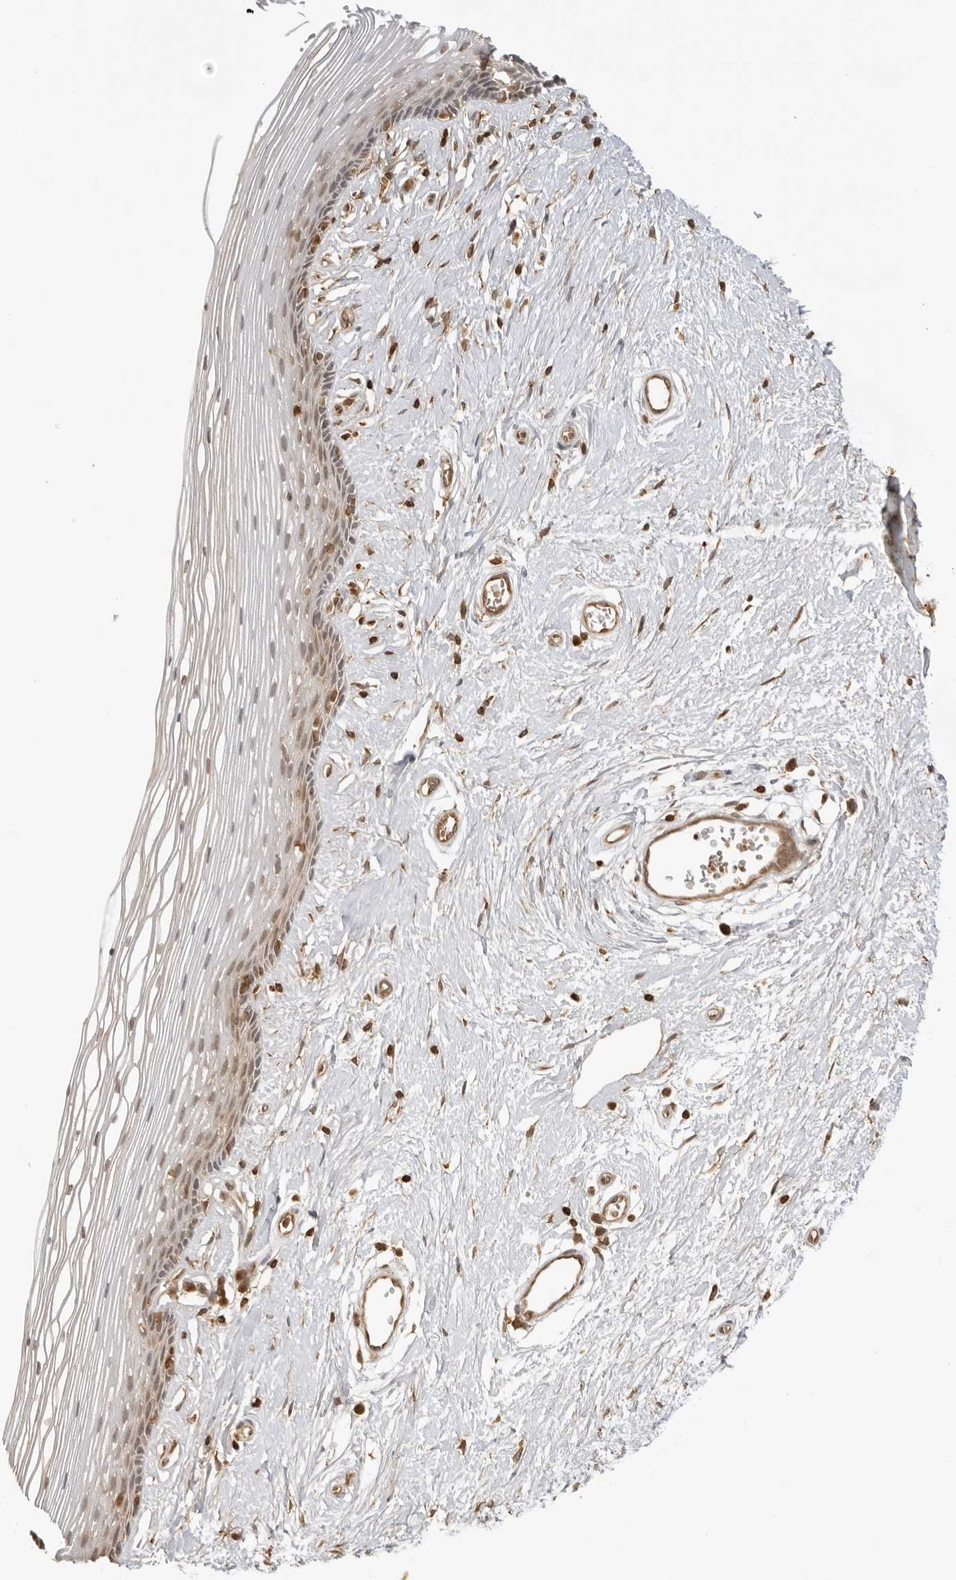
{"staining": {"intensity": "moderate", "quantity": "25%-75%", "location": "cytoplasmic/membranous,nuclear"}, "tissue": "vagina", "cell_type": "Squamous epithelial cells", "image_type": "normal", "snomed": [{"axis": "morphology", "description": "Normal tissue, NOS"}, {"axis": "topography", "description": "Vagina"}], "caption": "Human vagina stained for a protein (brown) reveals moderate cytoplasmic/membranous,nuclear positive expression in approximately 25%-75% of squamous epithelial cells.", "gene": "IKBKE", "patient": {"sex": "female", "age": 46}}